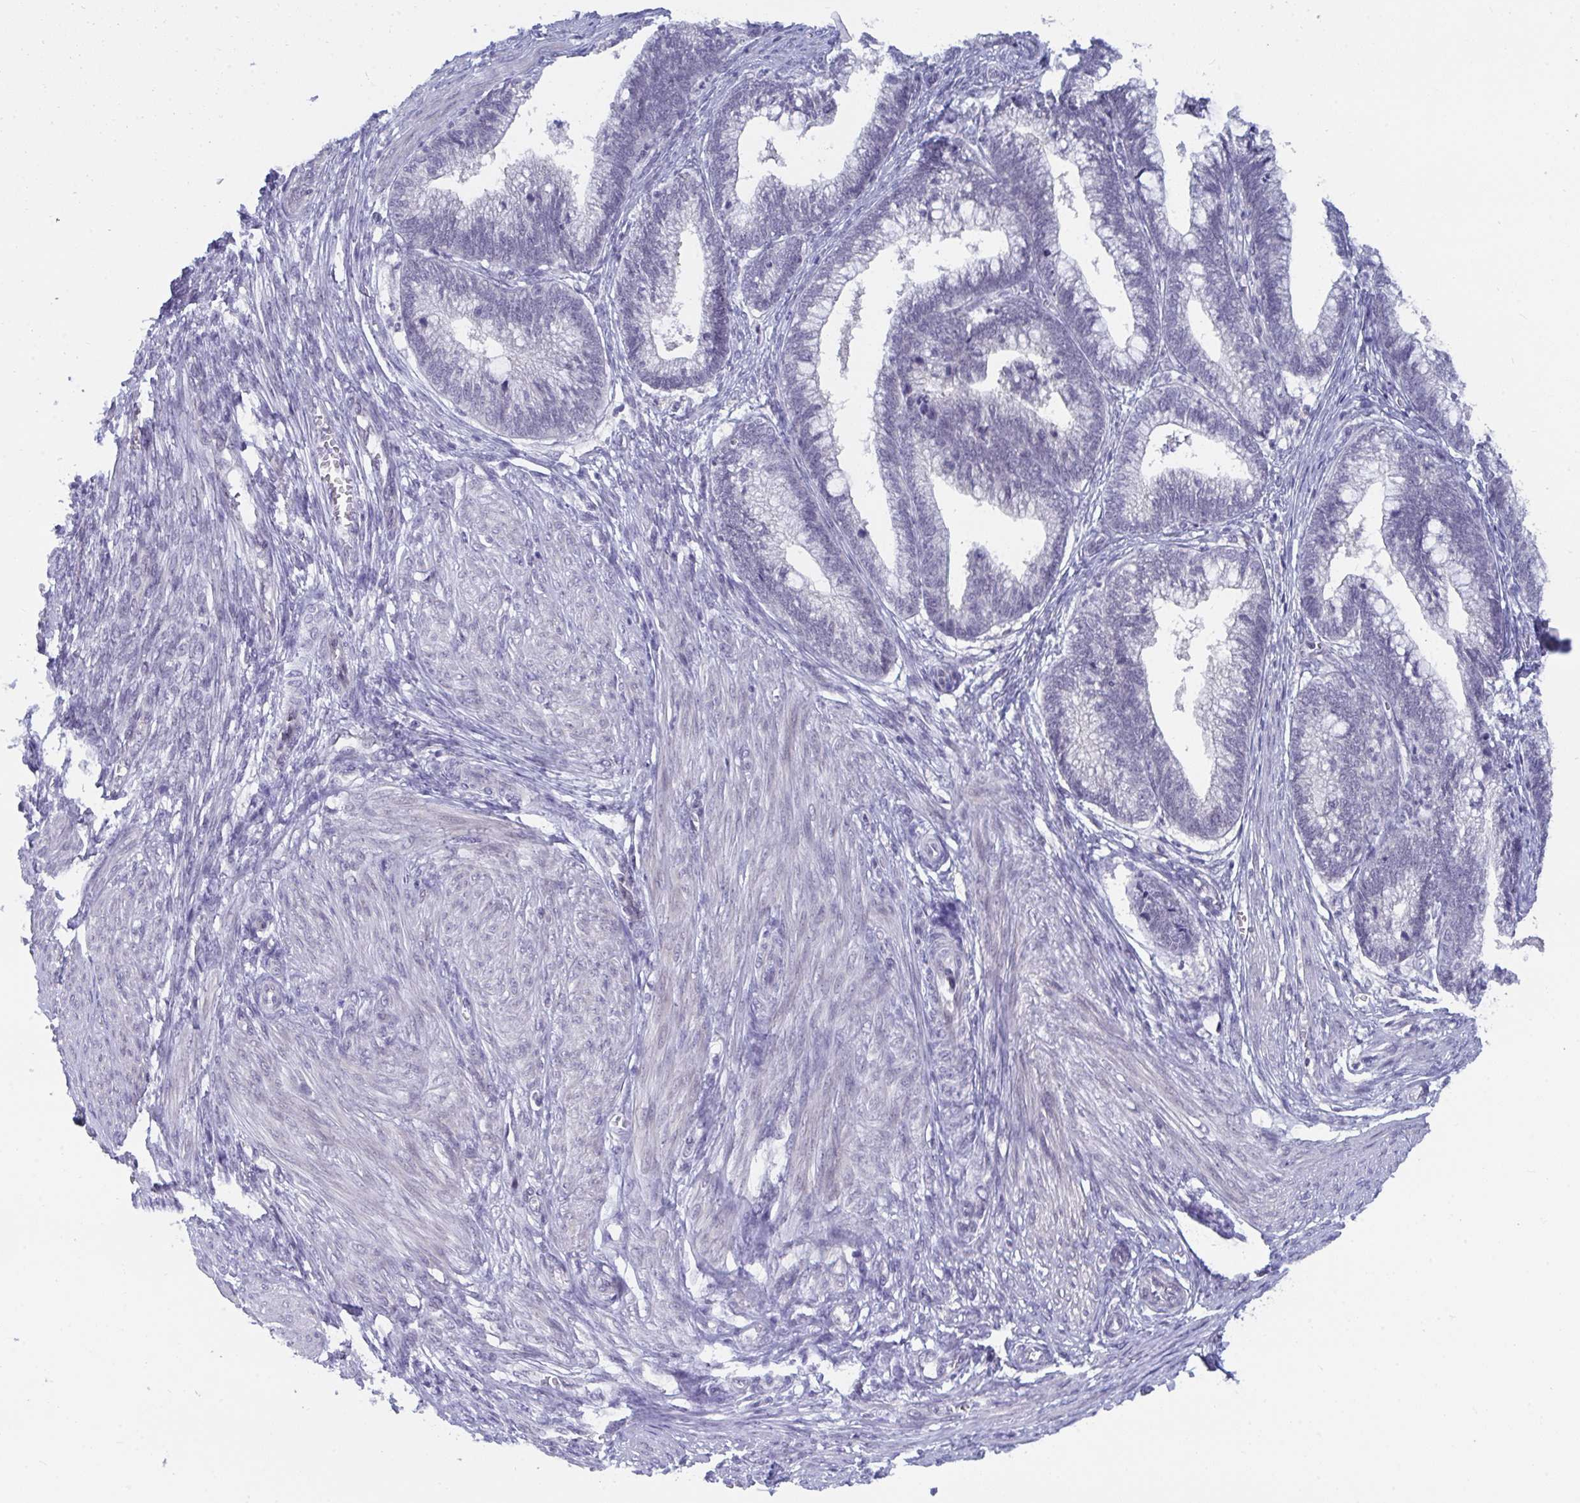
{"staining": {"intensity": "negative", "quantity": "none", "location": "none"}, "tissue": "cervical cancer", "cell_type": "Tumor cells", "image_type": "cancer", "snomed": [{"axis": "morphology", "description": "Adenocarcinoma, NOS"}, {"axis": "topography", "description": "Cervix"}], "caption": "Immunohistochemistry image of human cervical cancer (adenocarcinoma) stained for a protein (brown), which reveals no positivity in tumor cells. (Stains: DAB IHC with hematoxylin counter stain, Microscopy: brightfield microscopy at high magnification).", "gene": "BMAL2", "patient": {"sex": "female", "age": 44}}